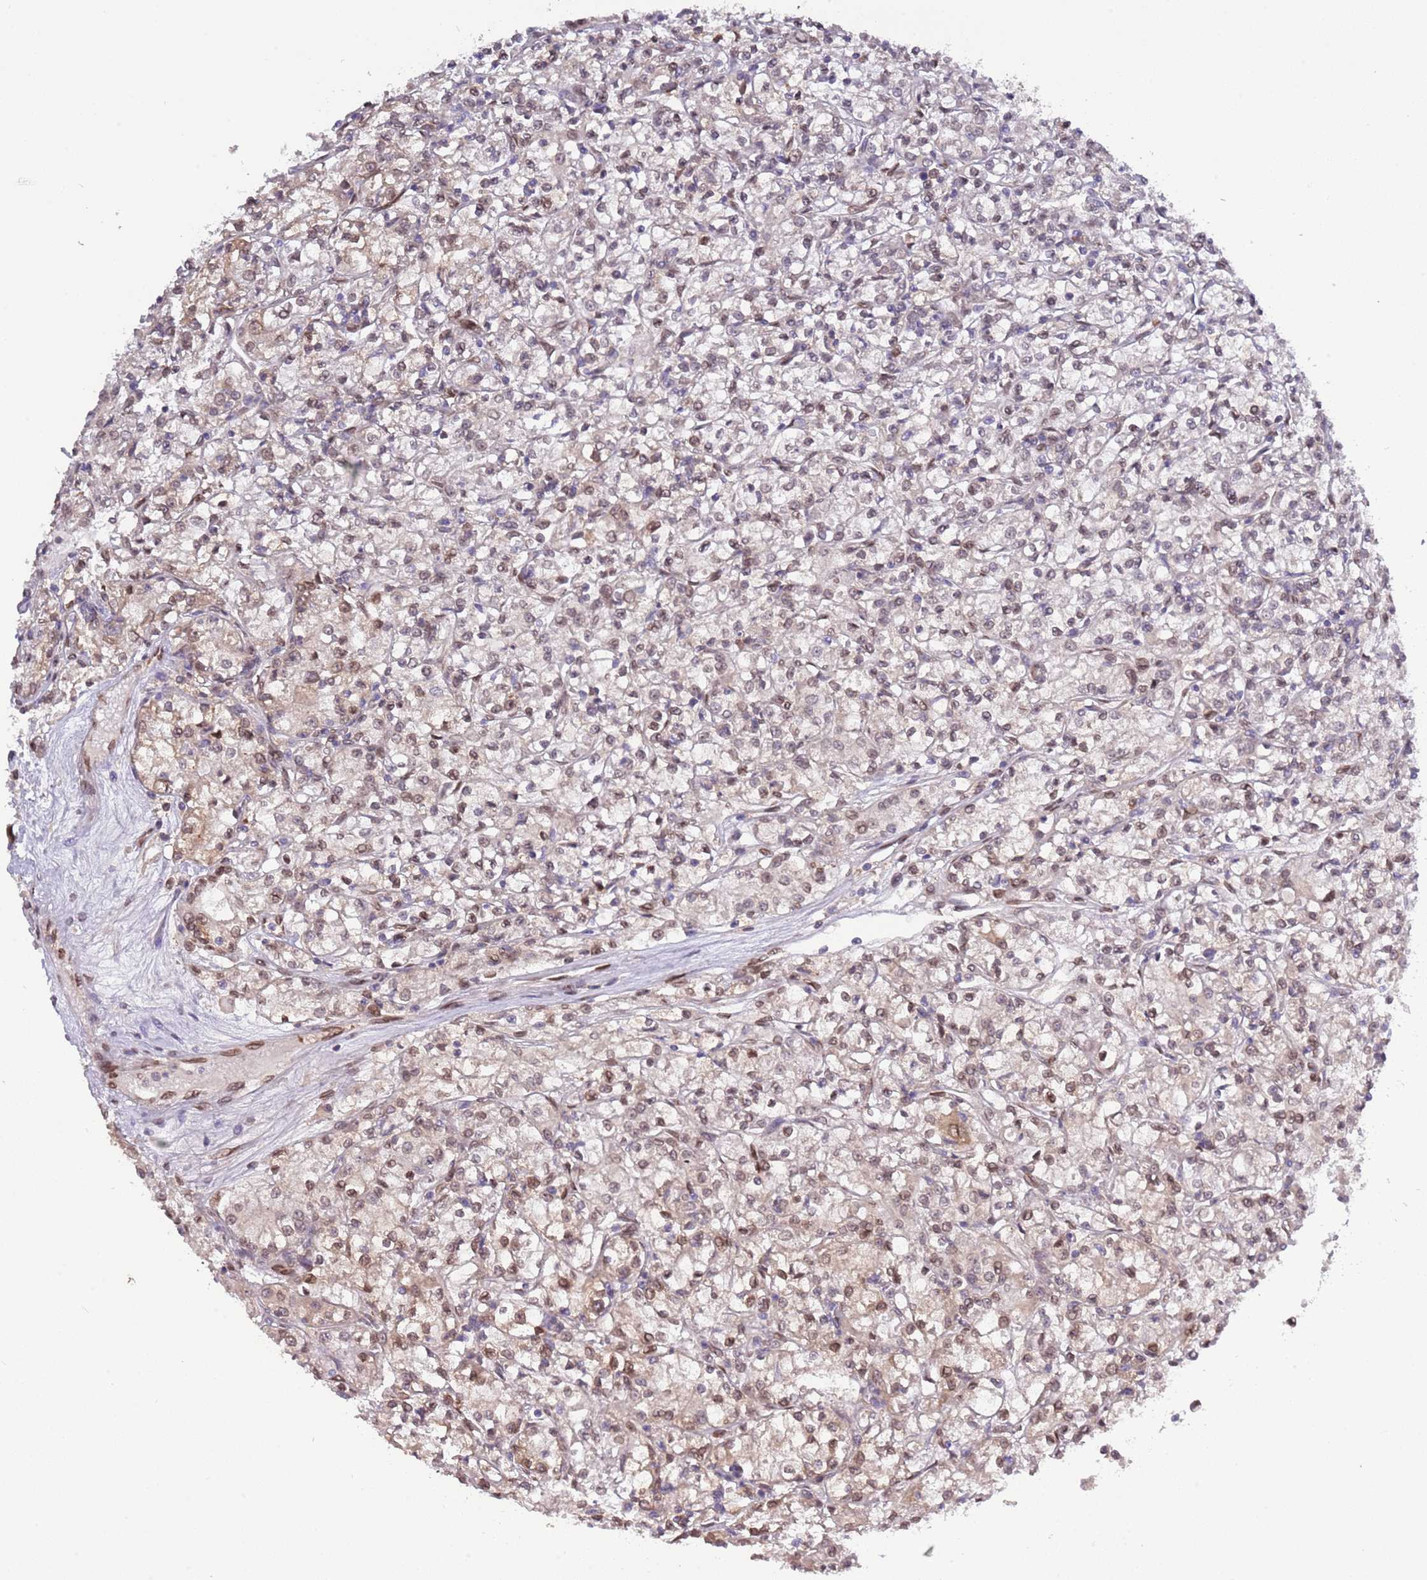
{"staining": {"intensity": "moderate", "quantity": "<25%", "location": "nuclear"}, "tissue": "renal cancer", "cell_type": "Tumor cells", "image_type": "cancer", "snomed": [{"axis": "morphology", "description": "Adenocarcinoma, NOS"}, {"axis": "topography", "description": "Kidney"}], "caption": "IHC of renal cancer (adenocarcinoma) reveals low levels of moderate nuclear positivity in approximately <25% of tumor cells.", "gene": "ZNF665", "patient": {"sex": "female", "age": 59}}